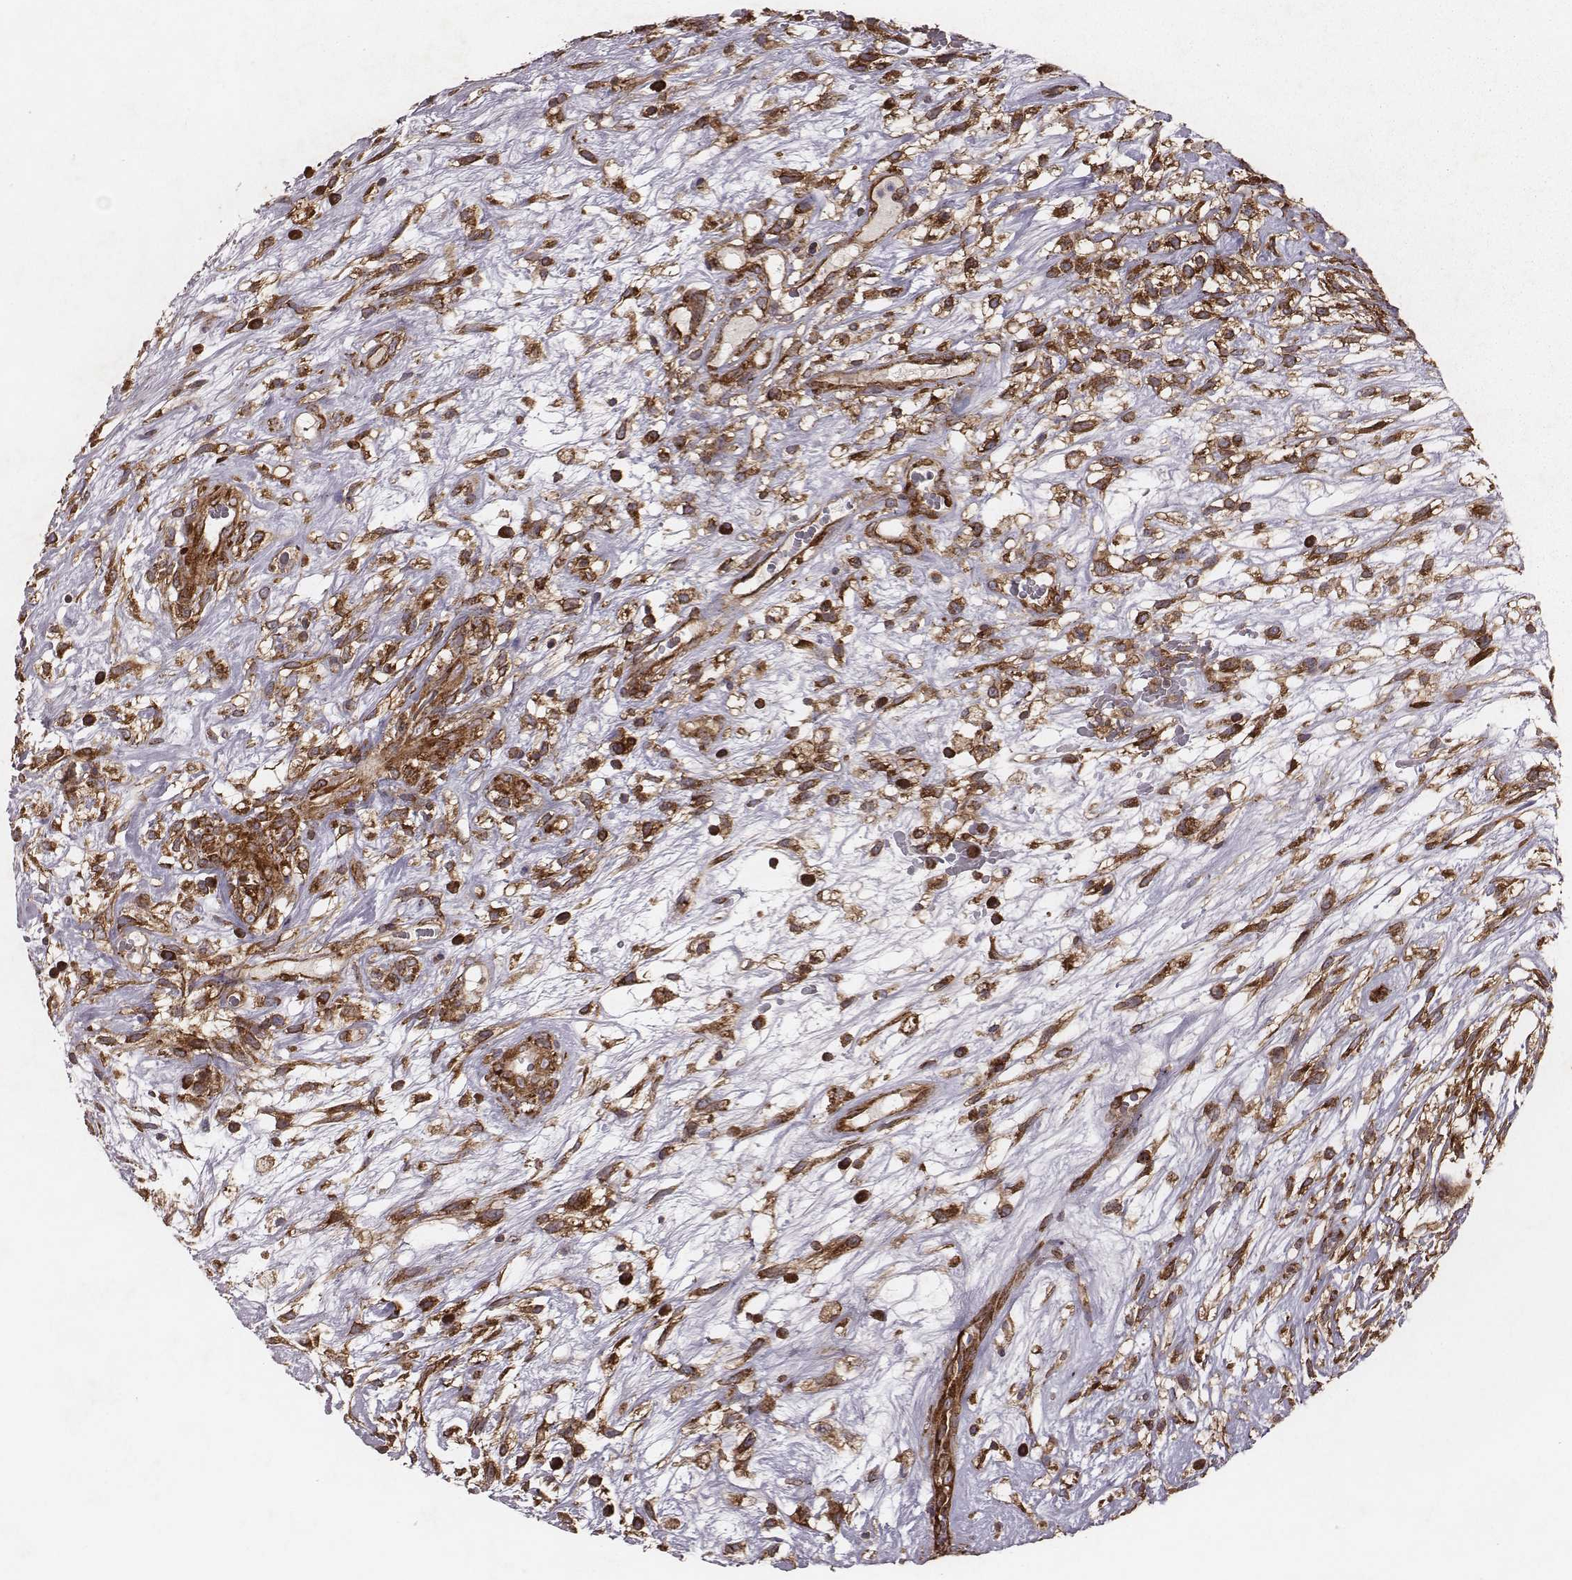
{"staining": {"intensity": "strong", "quantity": ">75%", "location": "cytoplasmic/membranous"}, "tissue": "testis cancer", "cell_type": "Tumor cells", "image_type": "cancer", "snomed": [{"axis": "morphology", "description": "Normal tissue, NOS"}, {"axis": "morphology", "description": "Carcinoma, Embryonal, NOS"}, {"axis": "topography", "description": "Testis"}], "caption": "Immunohistochemical staining of testis cancer shows high levels of strong cytoplasmic/membranous positivity in approximately >75% of tumor cells. (Brightfield microscopy of DAB IHC at high magnification).", "gene": "TXLNA", "patient": {"sex": "male", "age": 32}}